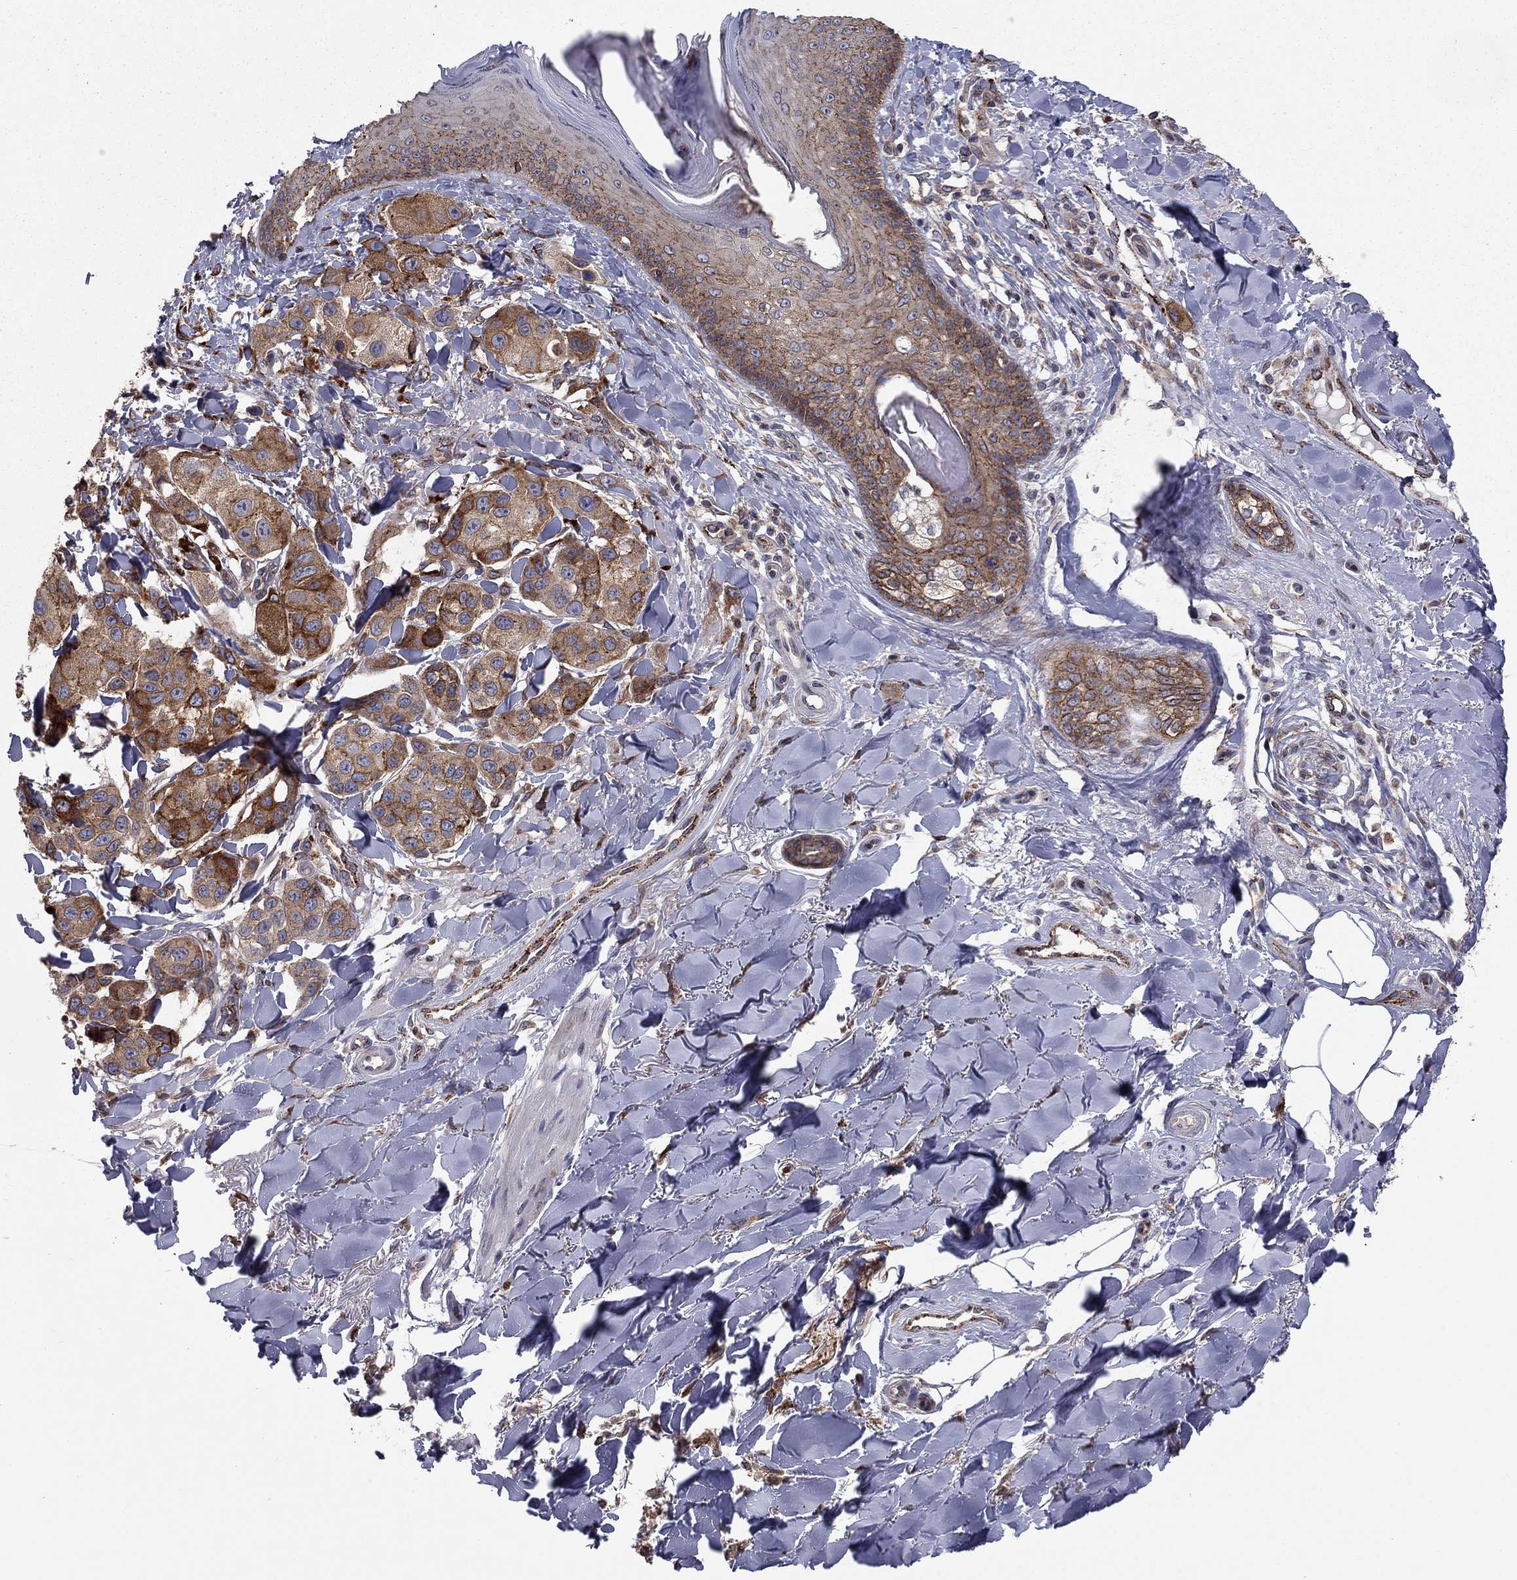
{"staining": {"intensity": "strong", "quantity": "25%-75%", "location": "cytoplasmic/membranous"}, "tissue": "melanoma", "cell_type": "Tumor cells", "image_type": "cancer", "snomed": [{"axis": "morphology", "description": "Malignant melanoma, NOS"}, {"axis": "topography", "description": "Skin"}], "caption": "This photomicrograph shows IHC staining of melanoma, with high strong cytoplasmic/membranous expression in about 25%-75% of tumor cells.", "gene": "YIF1A", "patient": {"sex": "male", "age": 57}}